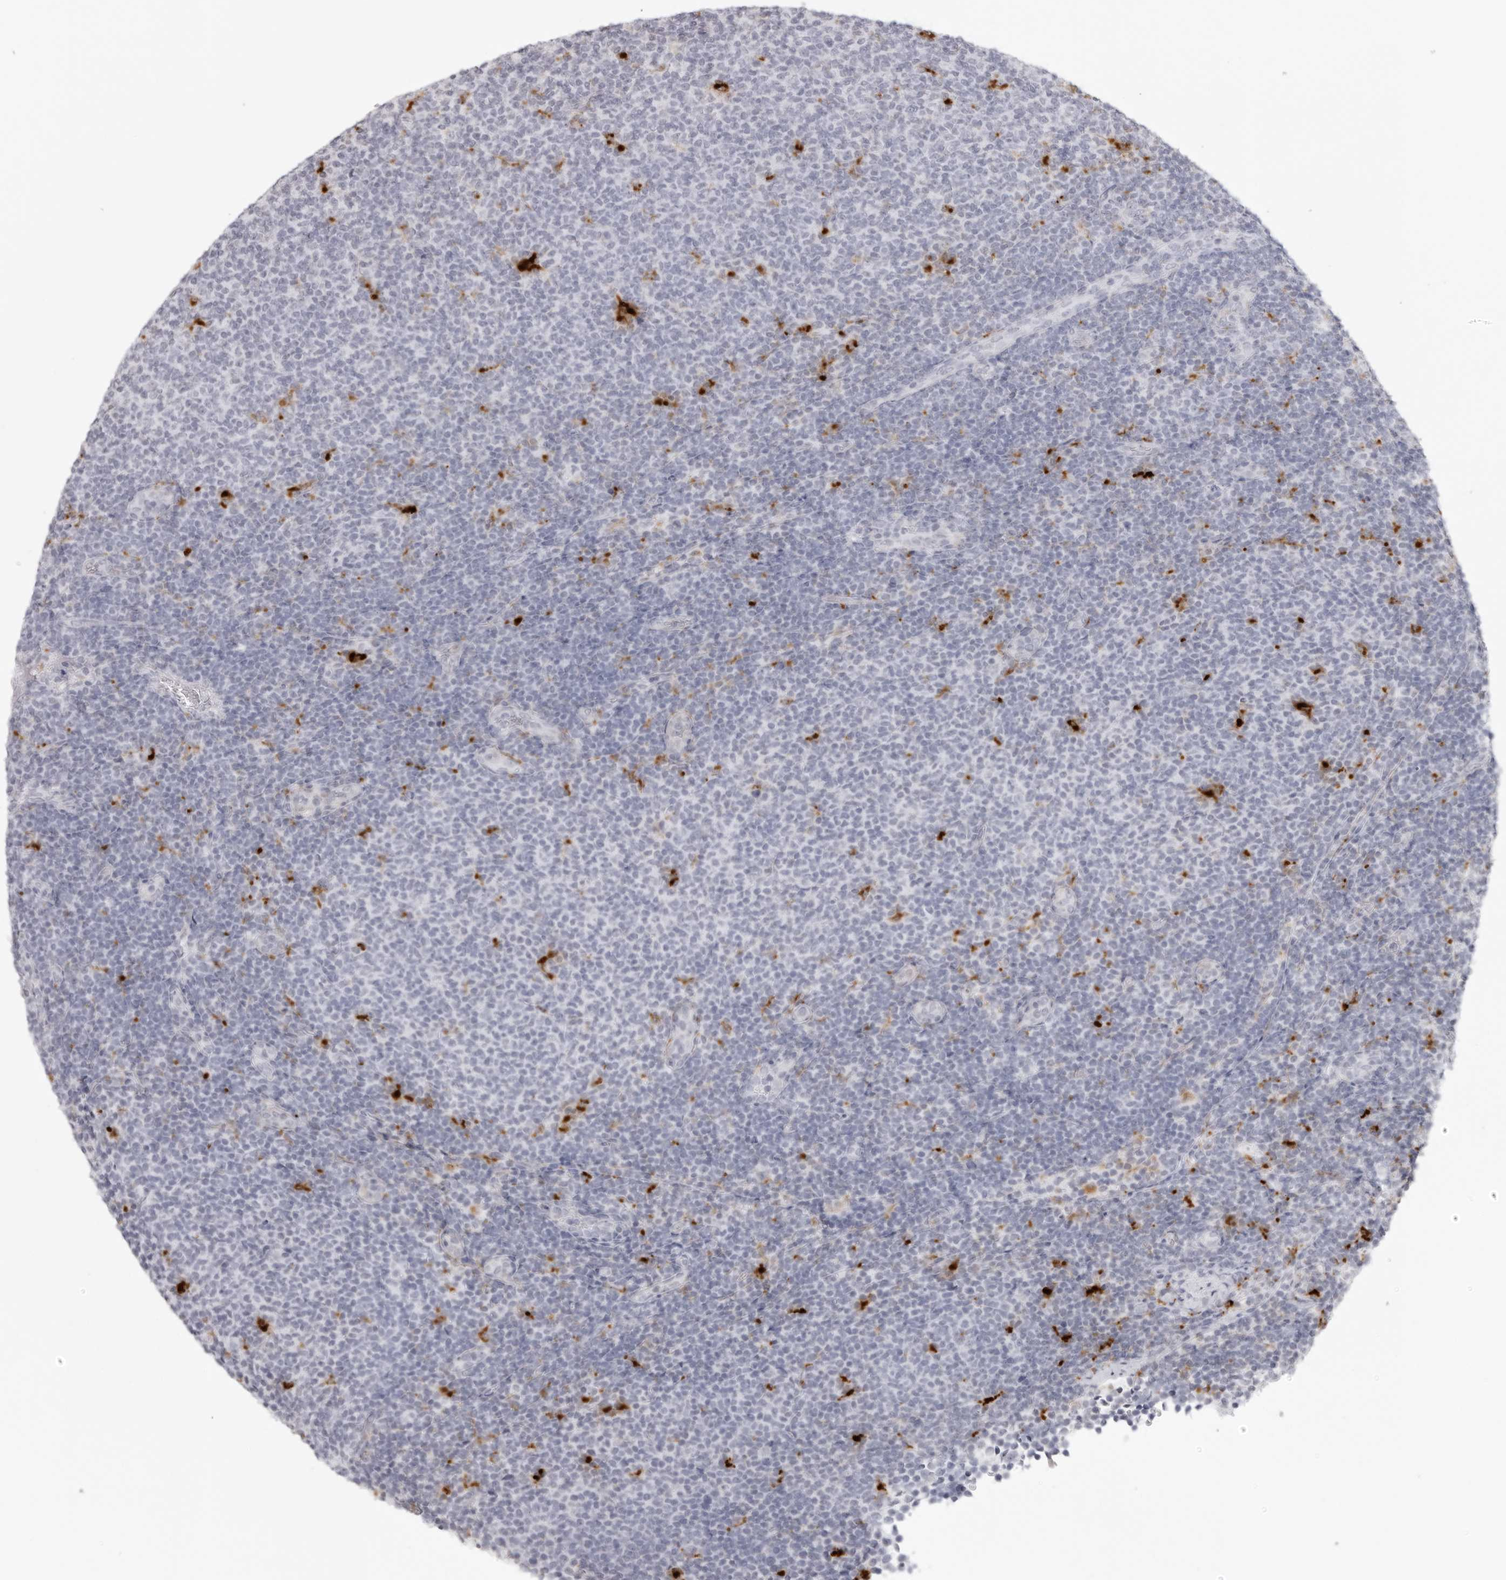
{"staining": {"intensity": "negative", "quantity": "none", "location": "none"}, "tissue": "lymphoma", "cell_type": "Tumor cells", "image_type": "cancer", "snomed": [{"axis": "morphology", "description": "Malignant lymphoma, non-Hodgkin's type, Low grade"}, {"axis": "topography", "description": "Lymph node"}], "caption": "Protein analysis of malignant lymphoma, non-Hodgkin's type (low-grade) reveals no significant staining in tumor cells.", "gene": "IL25", "patient": {"sex": "male", "age": 66}}